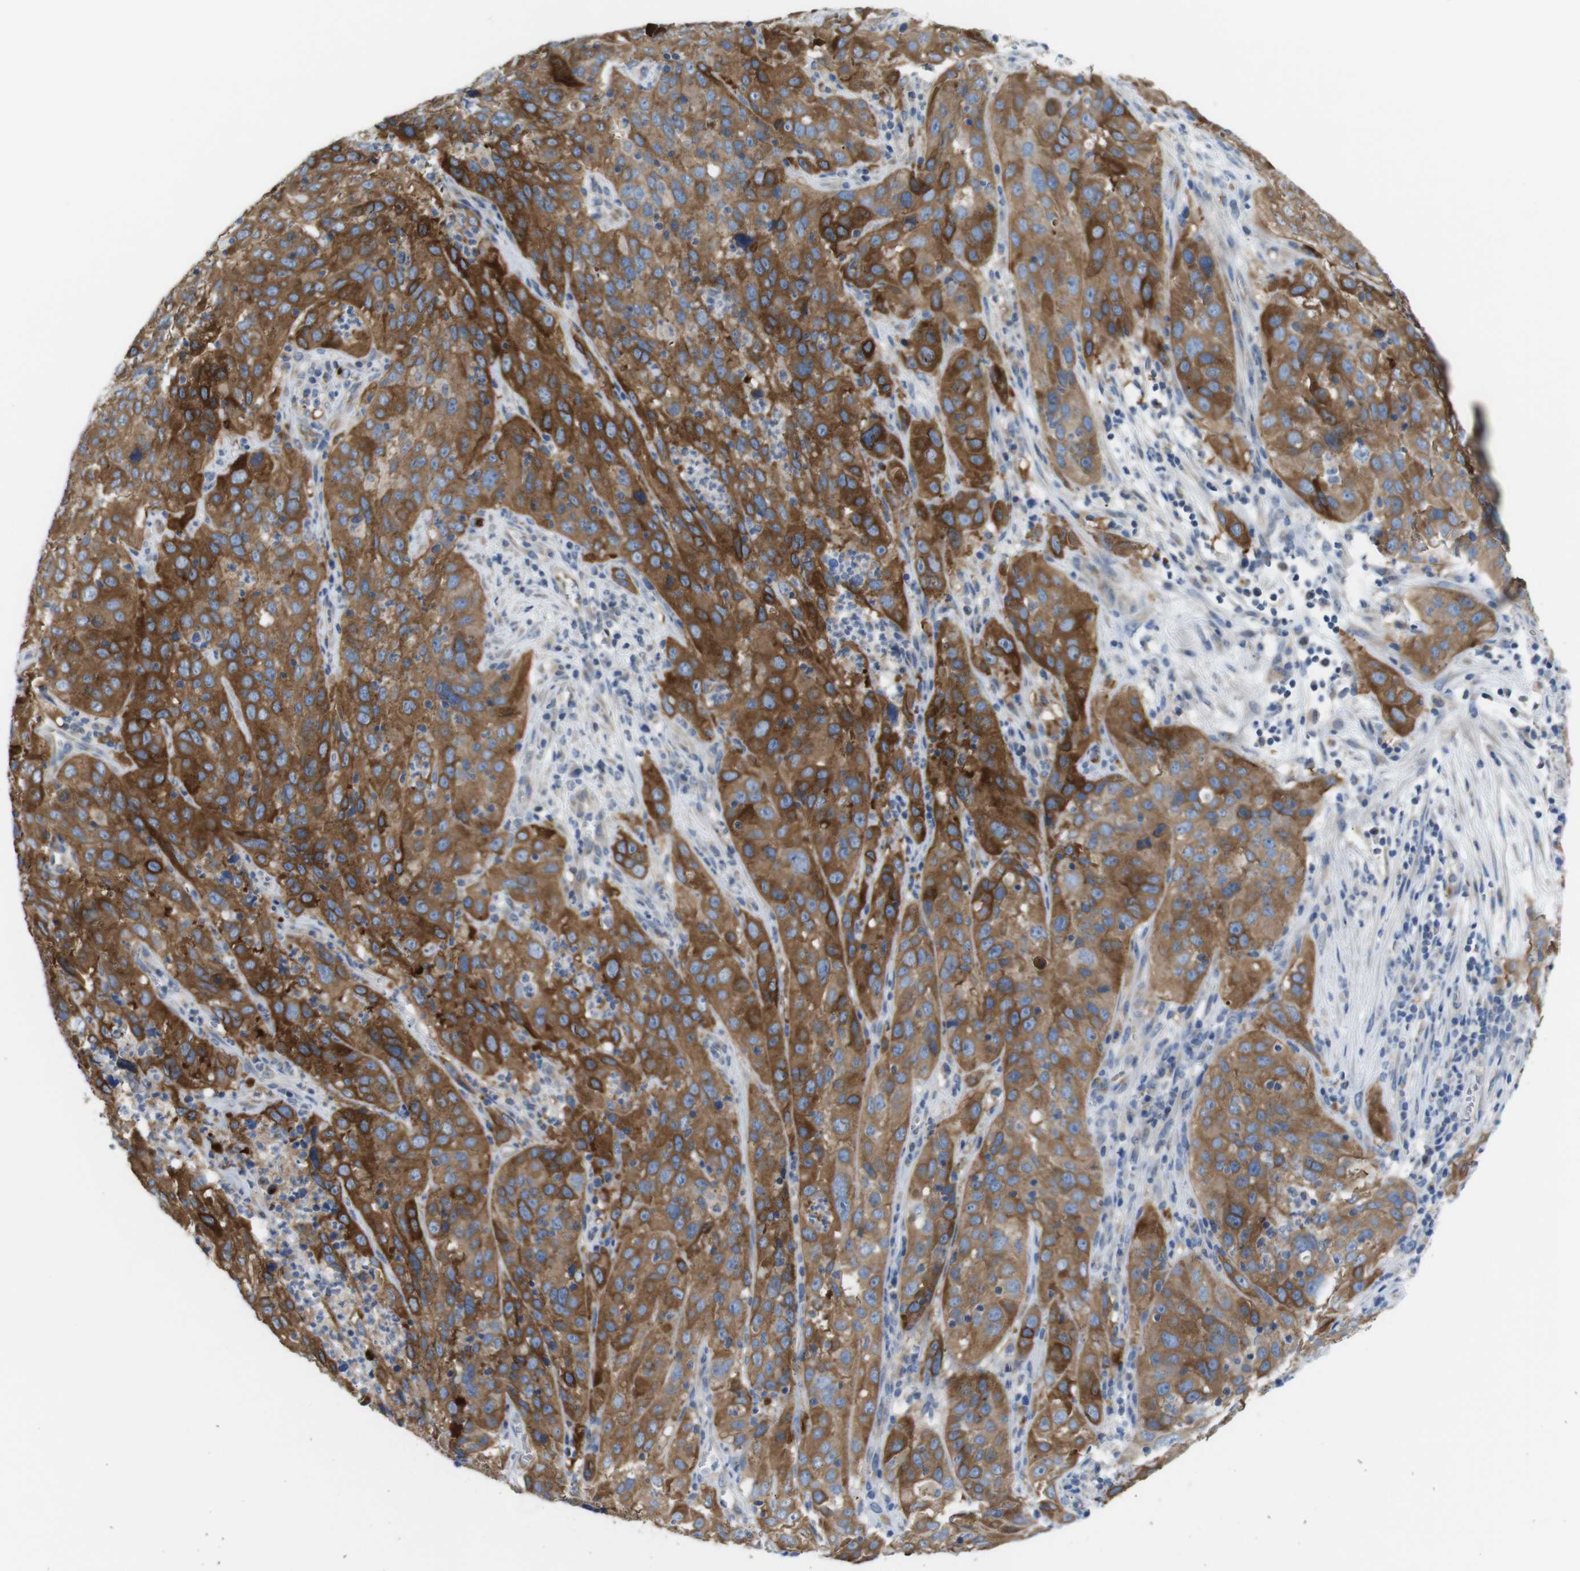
{"staining": {"intensity": "strong", "quantity": "25%-75%", "location": "cytoplasmic/membranous"}, "tissue": "cervical cancer", "cell_type": "Tumor cells", "image_type": "cancer", "snomed": [{"axis": "morphology", "description": "Squamous cell carcinoma, NOS"}, {"axis": "topography", "description": "Cervix"}], "caption": "Cervical cancer stained for a protein displays strong cytoplasmic/membranous positivity in tumor cells. (DAB = brown stain, brightfield microscopy at high magnification).", "gene": "EFCAB14", "patient": {"sex": "female", "age": 32}}